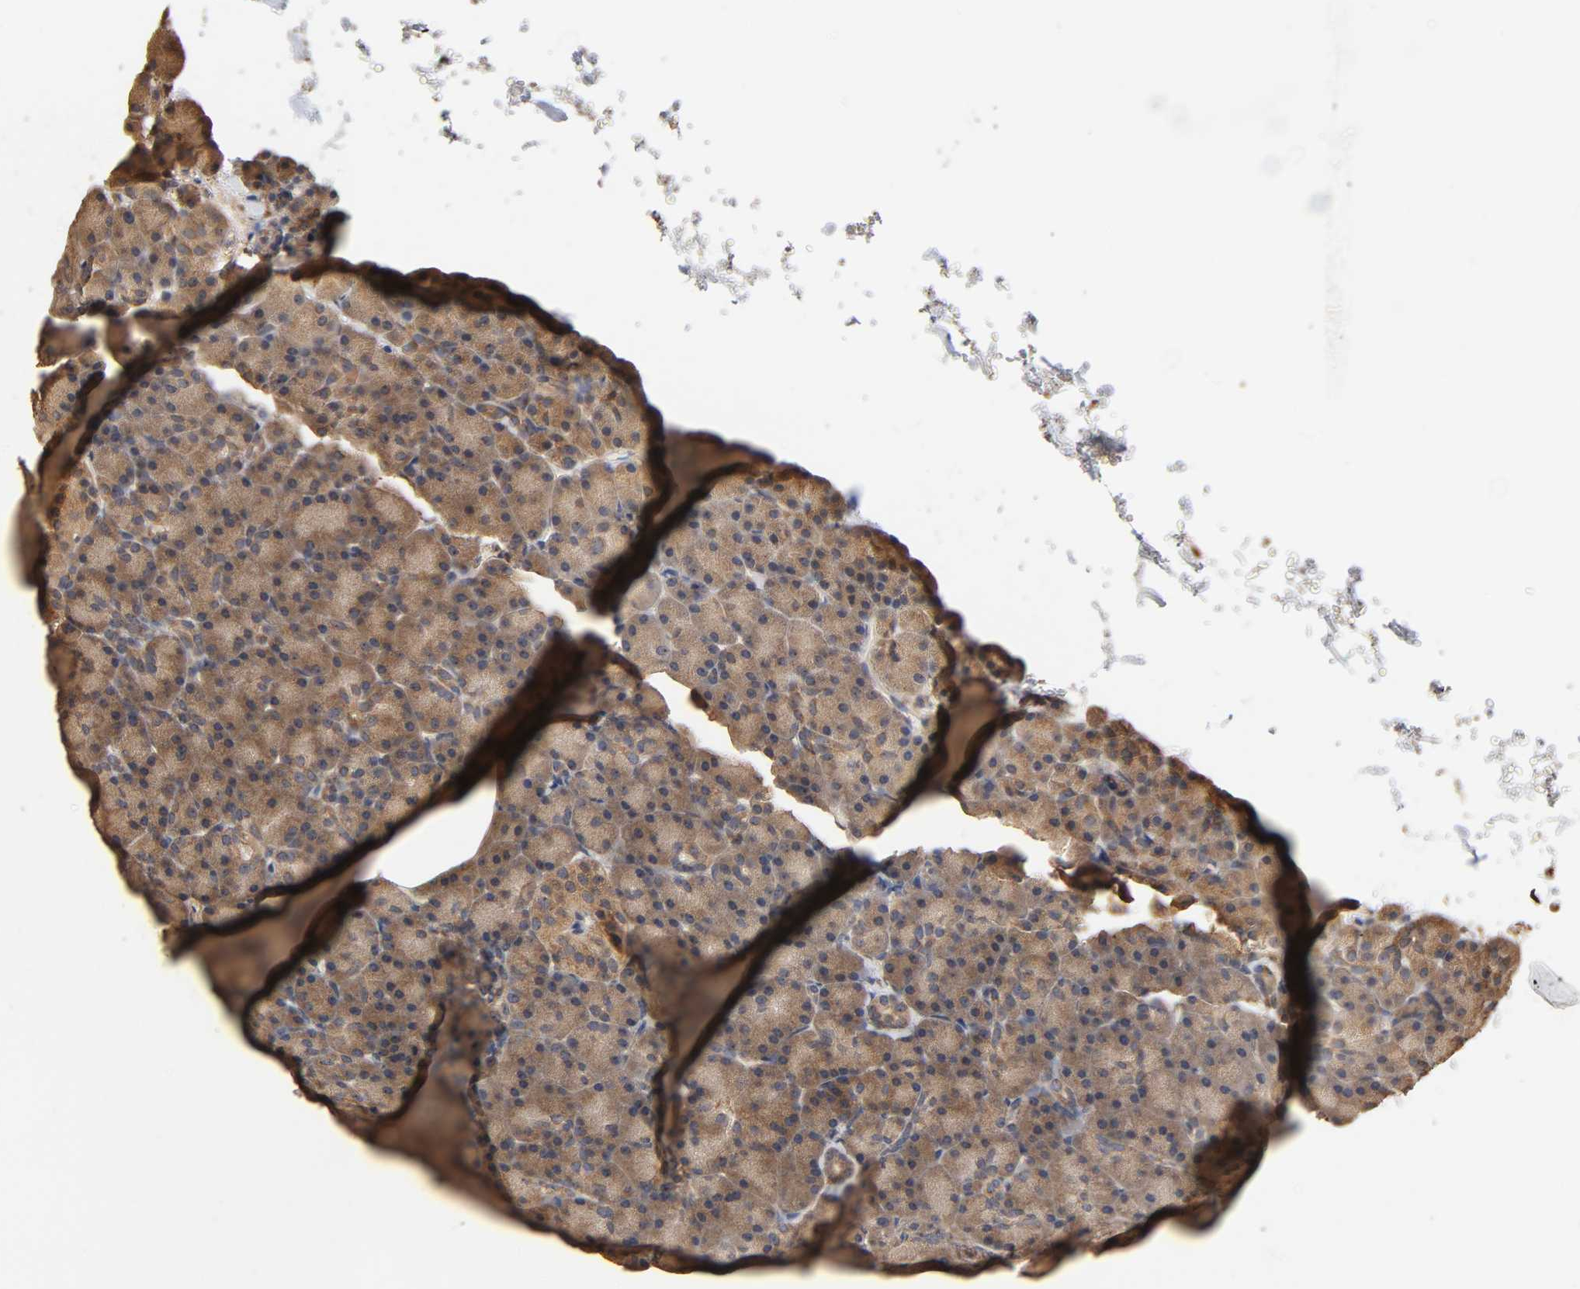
{"staining": {"intensity": "moderate", "quantity": ">75%", "location": "cytoplasmic/membranous"}, "tissue": "pancreas", "cell_type": "Exocrine glandular cells", "image_type": "normal", "snomed": [{"axis": "morphology", "description": "Normal tissue, NOS"}, {"axis": "topography", "description": "Pancreas"}], "caption": "Pancreas stained with DAB immunohistochemistry shows medium levels of moderate cytoplasmic/membranous expression in about >75% of exocrine glandular cells. The protein is shown in brown color, while the nuclei are stained blue.", "gene": "ARHGEF7", "patient": {"sex": "female", "age": 43}}